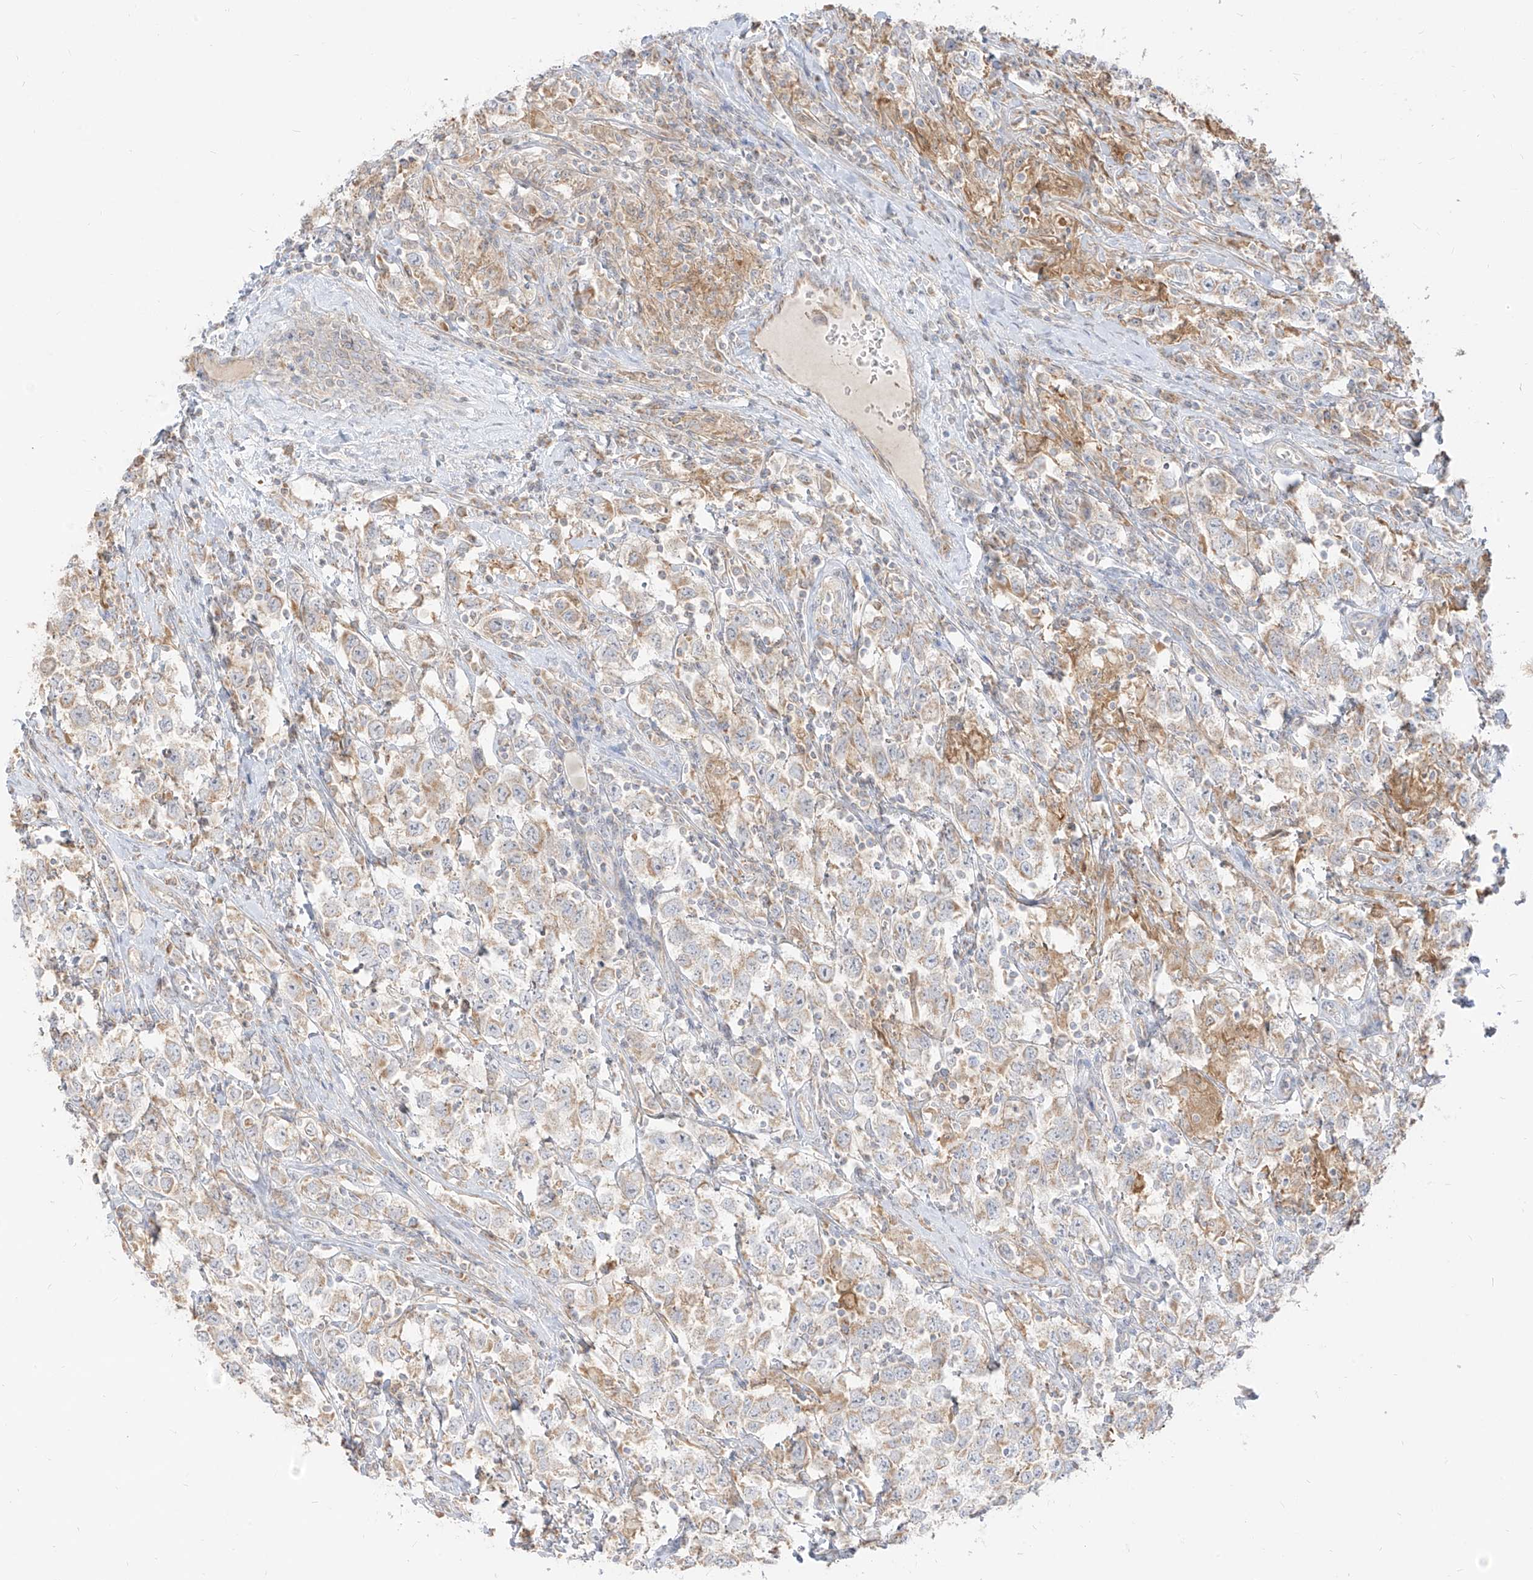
{"staining": {"intensity": "weak", "quantity": ">75%", "location": "cytoplasmic/membranous"}, "tissue": "testis cancer", "cell_type": "Tumor cells", "image_type": "cancer", "snomed": [{"axis": "morphology", "description": "Seminoma, NOS"}, {"axis": "topography", "description": "Testis"}], "caption": "An image showing weak cytoplasmic/membranous staining in about >75% of tumor cells in testis cancer (seminoma), as visualized by brown immunohistochemical staining.", "gene": "ZIM3", "patient": {"sex": "male", "age": 41}}